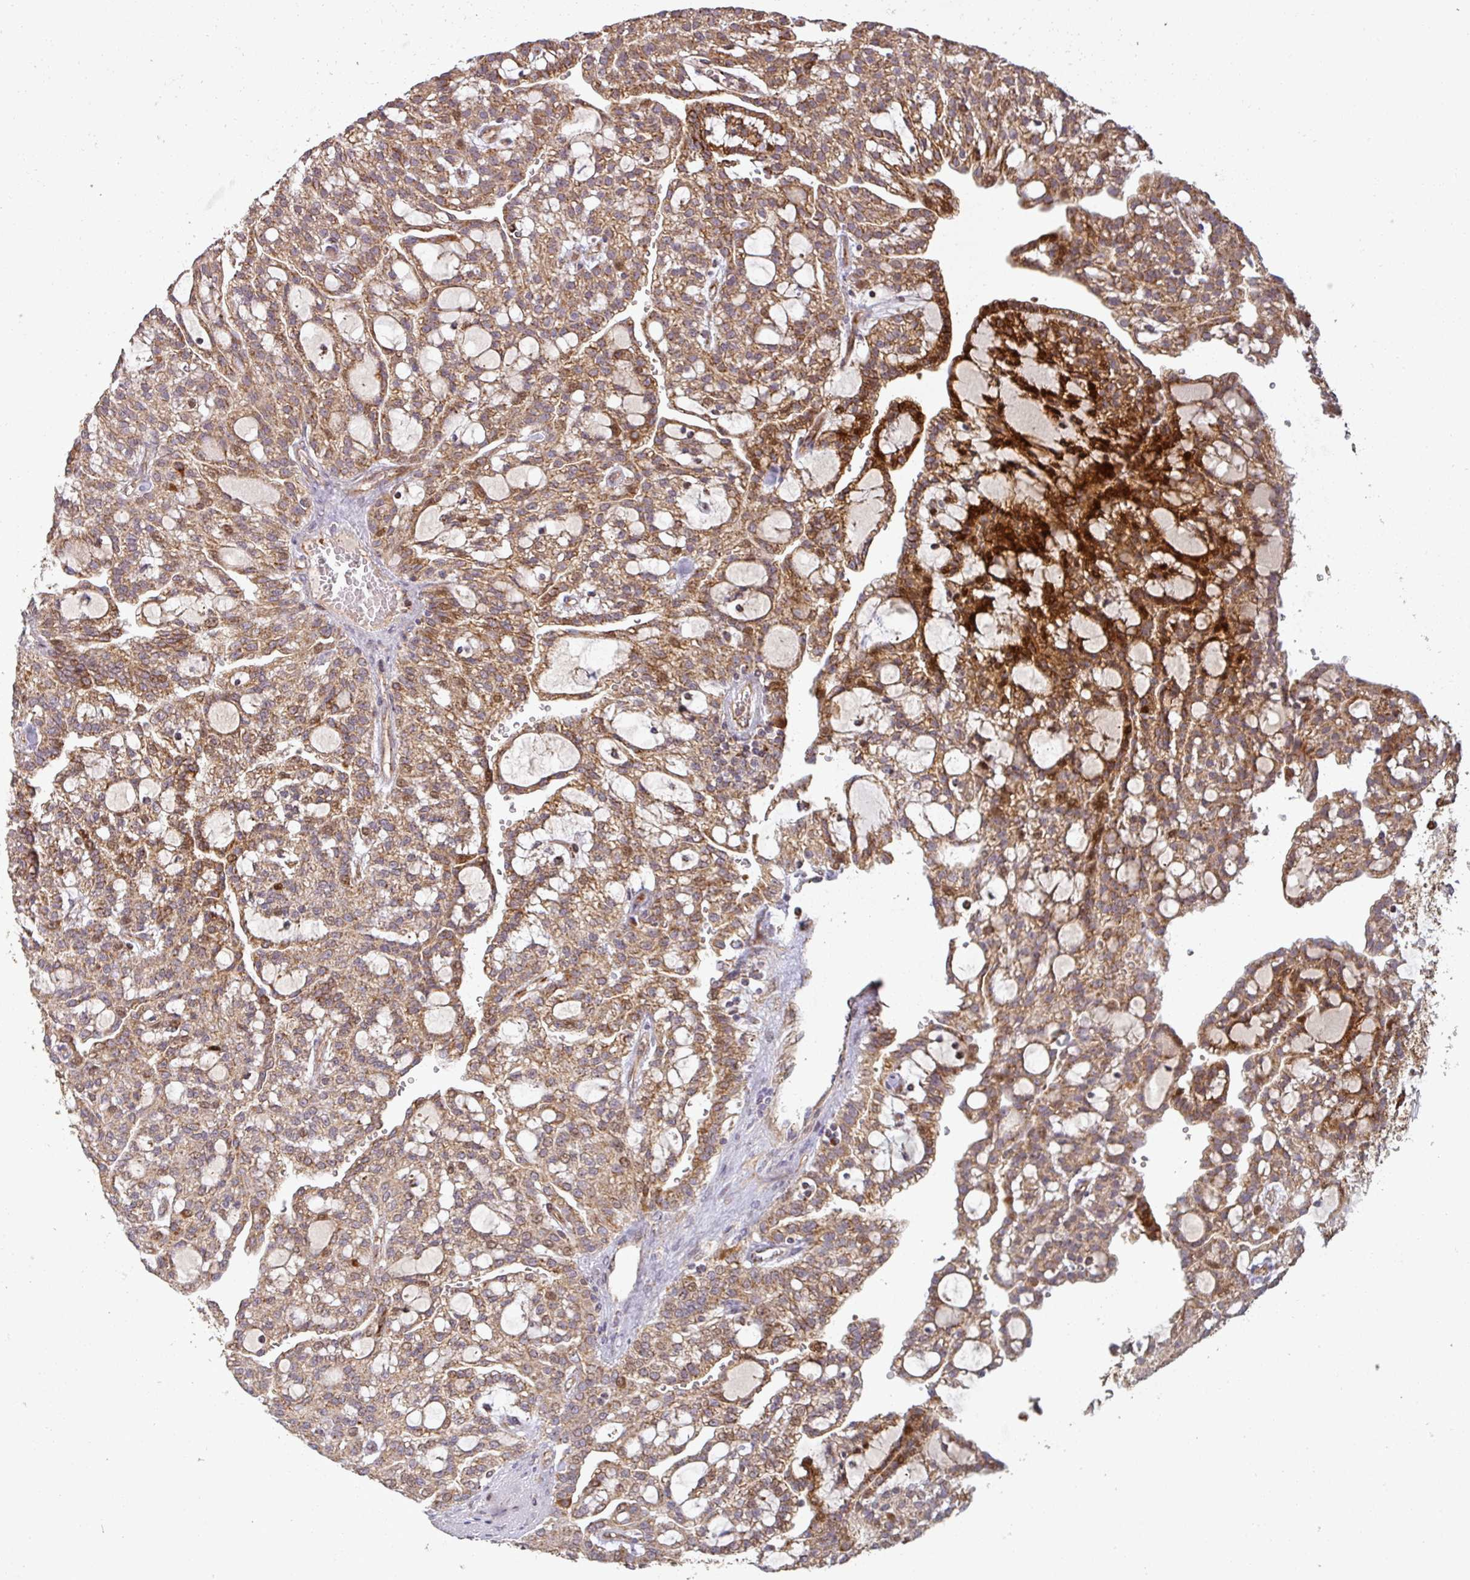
{"staining": {"intensity": "strong", "quantity": ">75%", "location": "cytoplasmic/membranous"}, "tissue": "renal cancer", "cell_type": "Tumor cells", "image_type": "cancer", "snomed": [{"axis": "morphology", "description": "Adenocarcinoma, NOS"}, {"axis": "topography", "description": "Kidney"}], "caption": "Renal cancer stained with a brown dye exhibits strong cytoplasmic/membranous positive expression in about >75% of tumor cells.", "gene": "GPD2", "patient": {"sex": "male", "age": 63}}